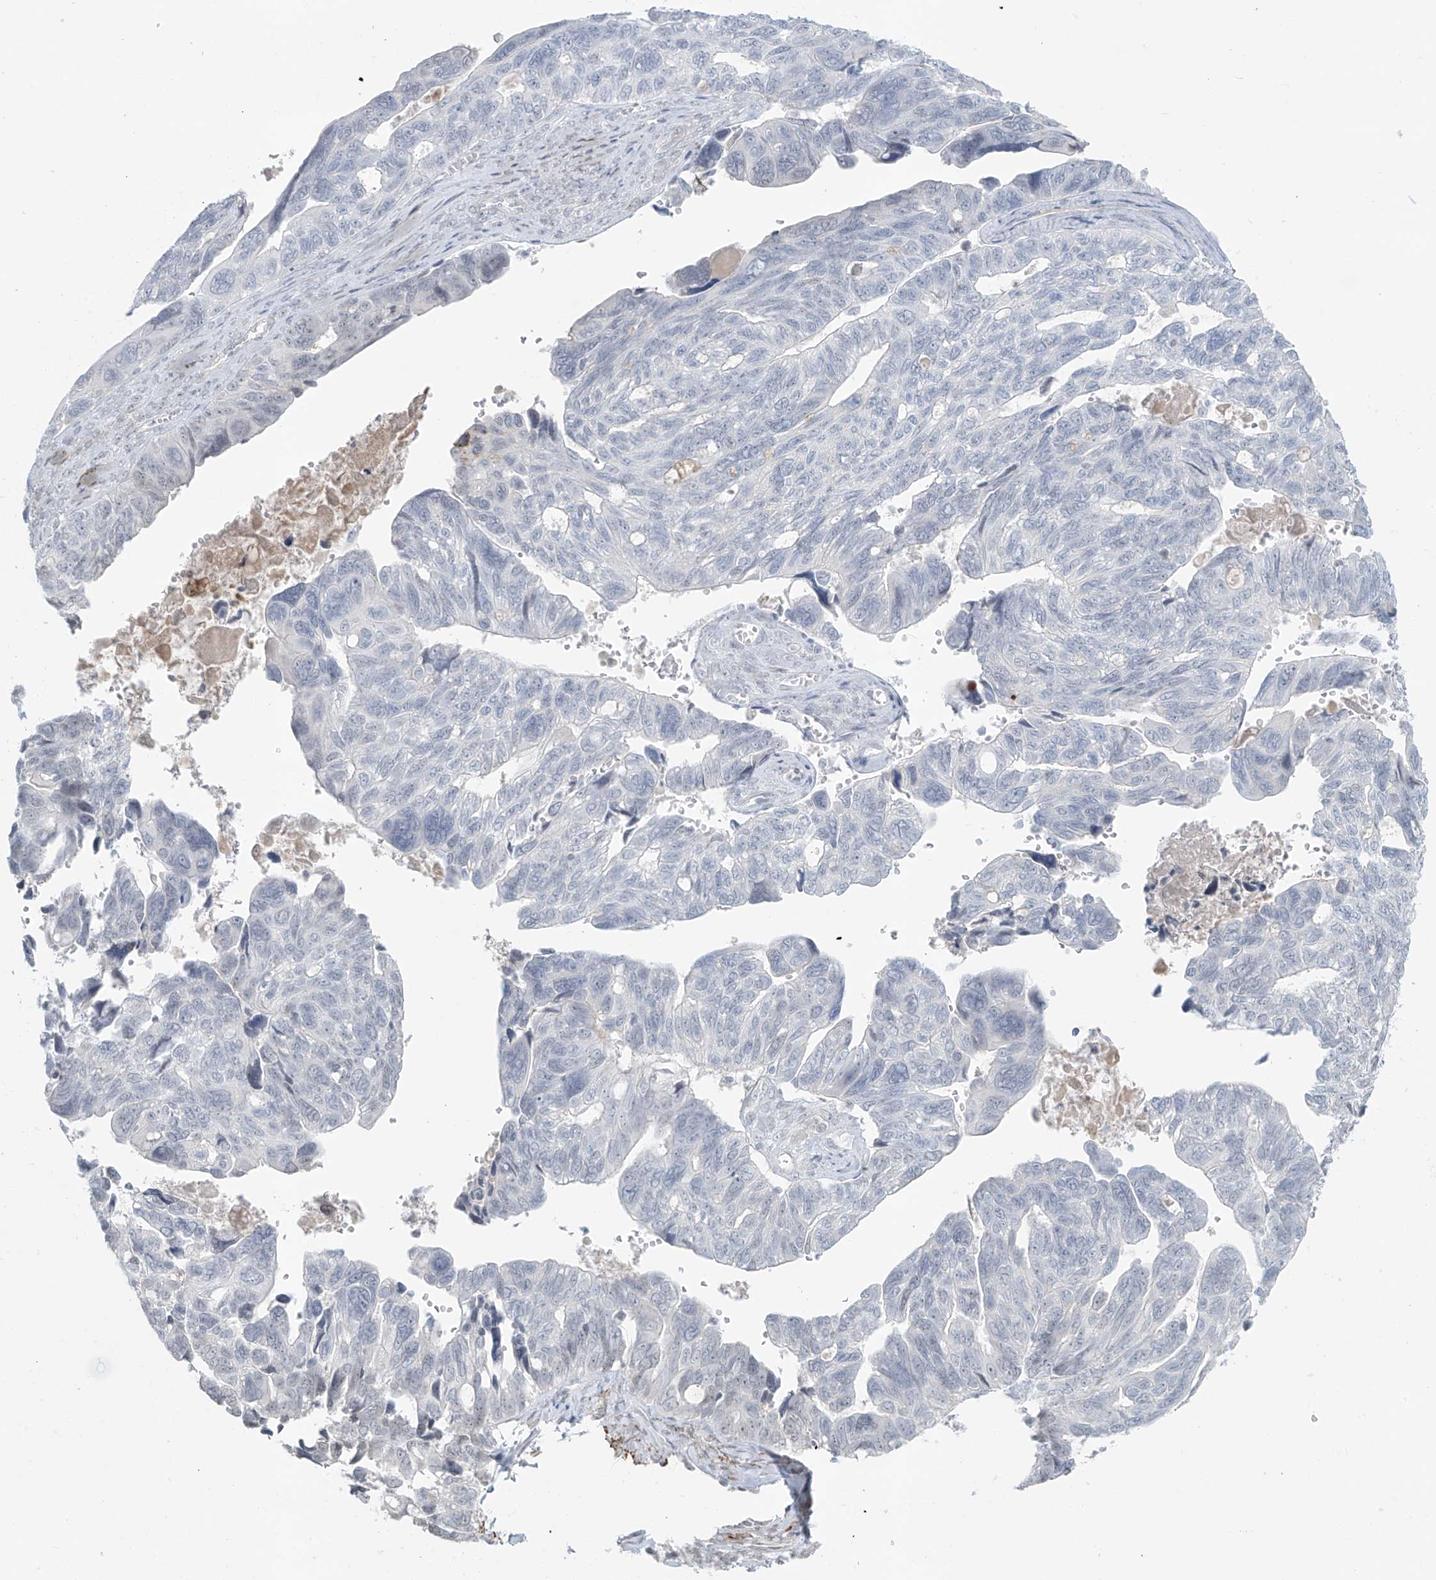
{"staining": {"intensity": "negative", "quantity": "none", "location": "none"}, "tissue": "ovarian cancer", "cell_type": "Tumor cells", "image_type": "cancer", "snomed": [{"axis": "morphology", "description": "Cystadenocarcinoma, serous, NOS"}, {"axis": "topography", "description": "Ovary"}], "caption": "A photomicrograph of human serous cystadenocarcinoma (ovarian) is negative for staining in tumor cells.", "gene": "RASGEF1A", "patient": {"sex": "female", "age": 79}}